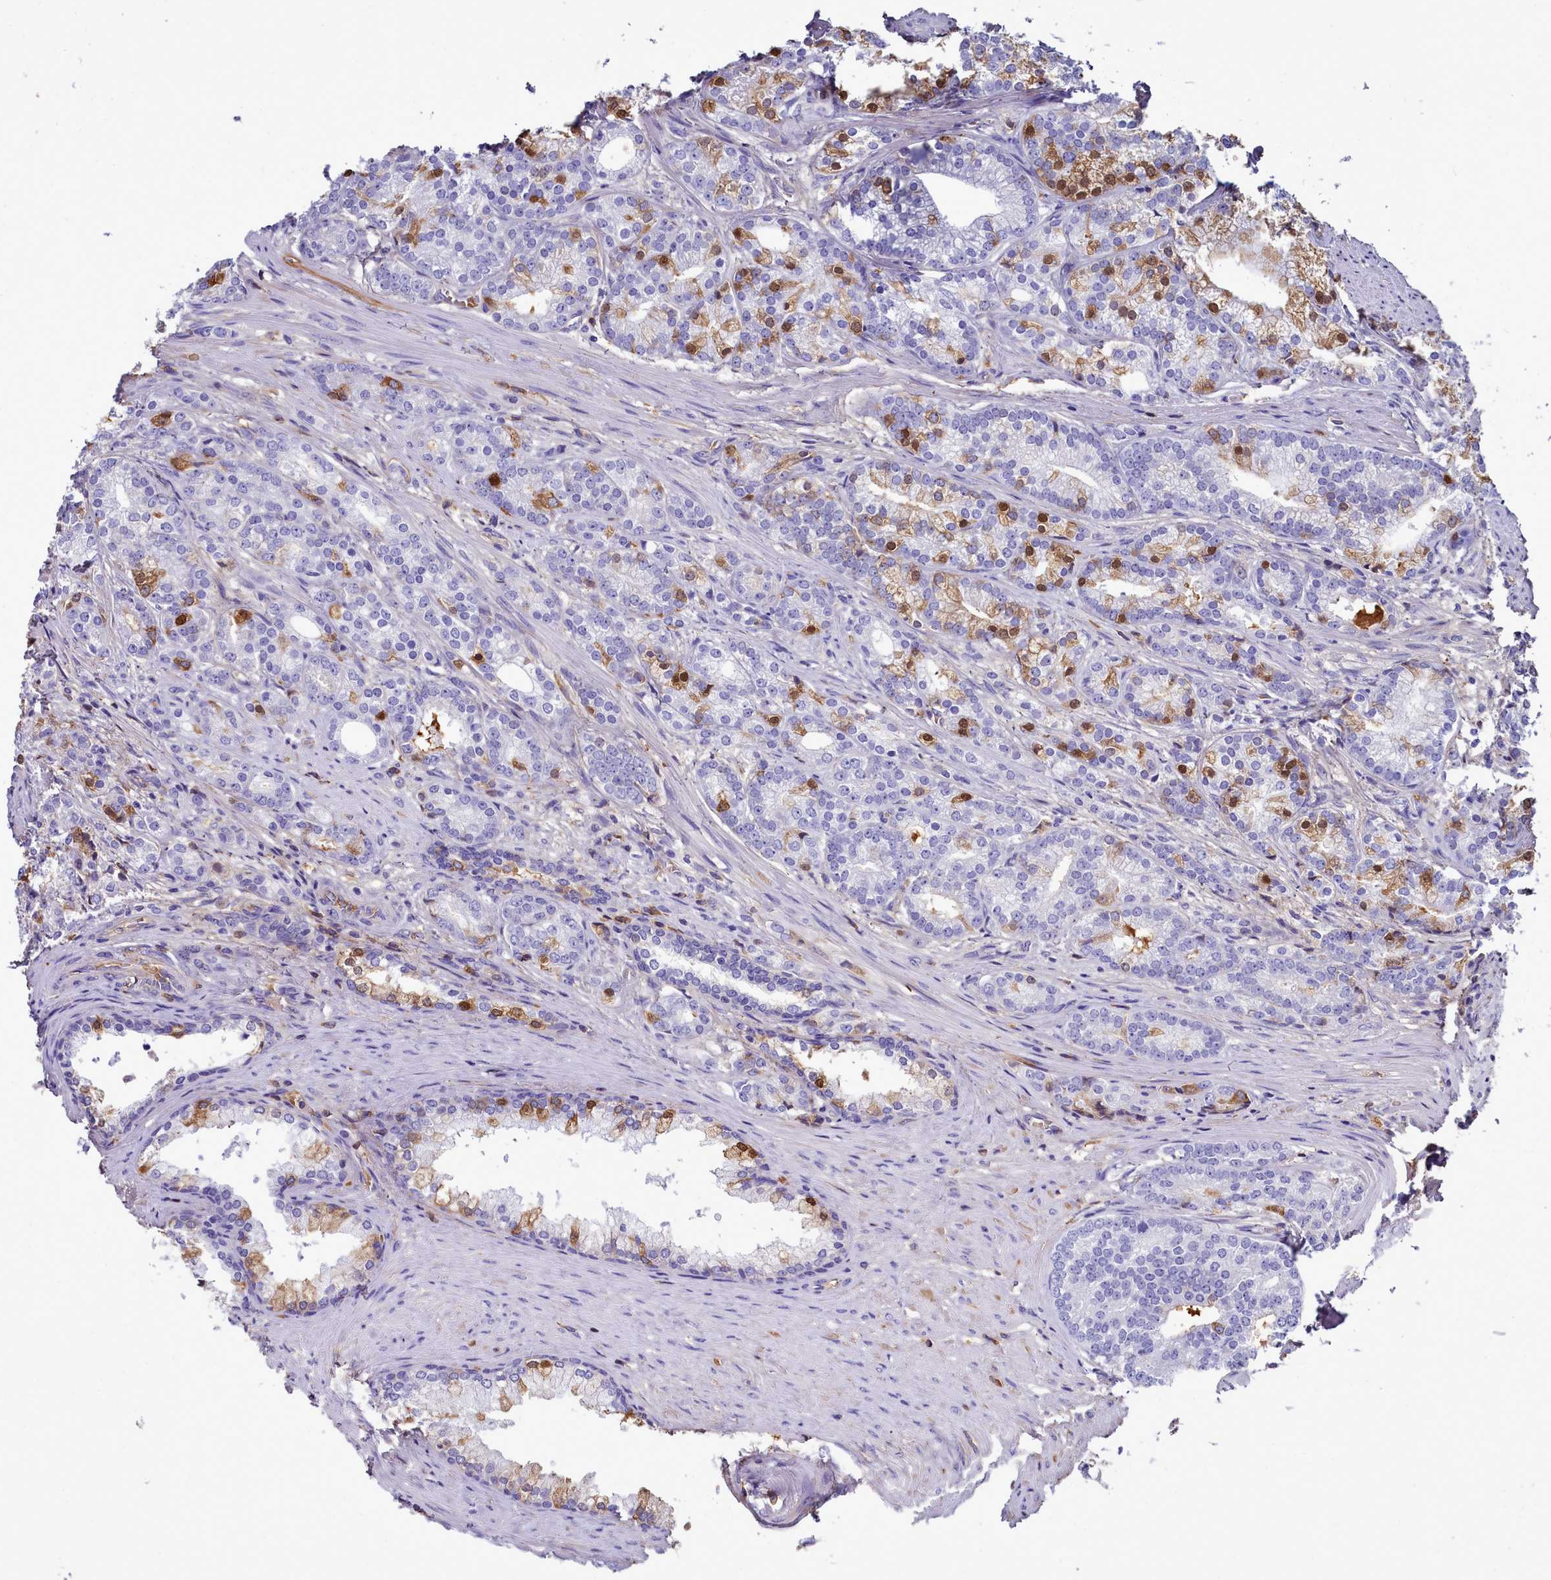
{"staining": {"intensity": "moderate", "quantity": "<25%", "location": "cytoplasmic/membranous,nuclear"}, "tissue": "prostate cancer", "cell_type": "Tumor cells", "image_type": "cancer", "snomed": [{"axis": "morphology", "description": "Adenocarcinoma, Low grade"}, {"axis": "topography", "description": "Prostate"}], "caption": "Immunohistochemistry (IHC) (DAB (3,3'-diaminobenzidine)) staining of prostate cancer (low-grade adenocarcinoma) exhibits moderate cytoplasmic/membranous and nuclear protein staining in approximately <25% of tumor cells.", "gene": "H1-7", "patient": {"sex": "male", "age": 71}}